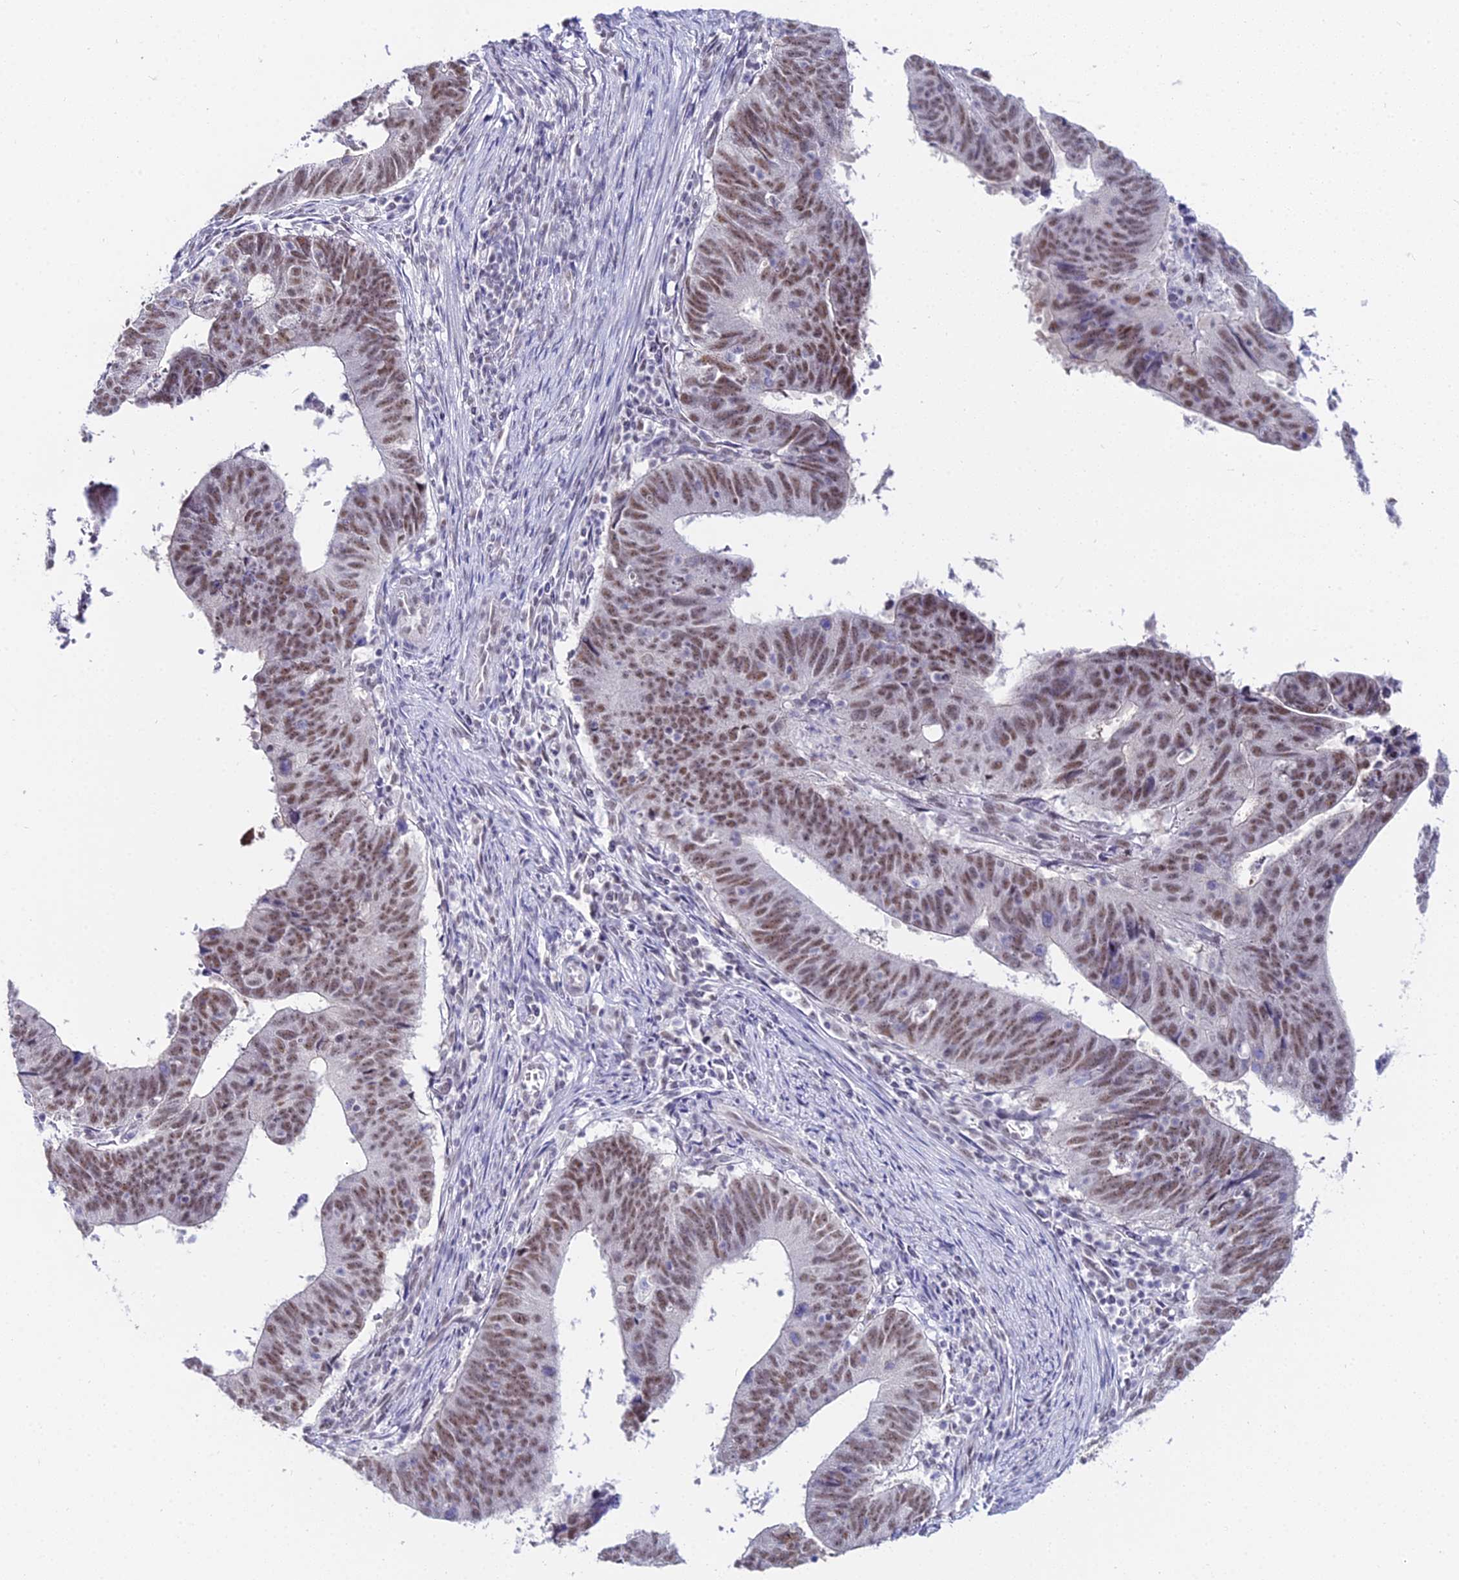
{"staining": {"intensity": "moderate", "quantity": ">75%", "location": "nuclear"}, "tissue": "stomach cancer", "cell_type": "Tumor cells", "image_type": "cancer", "snomed": [{"axis": "morphology", "description": "Adenocarcinoma, NOS"}, {"axis": "topography", "description": "Stomach"}], "caption": "Moderate nuclear expression for a protein is identified in approximately >75% of tumor cells of stomach cancer using IHC.", "gene": "RBM12", "patient": {"sex": "male", "age": 59}}